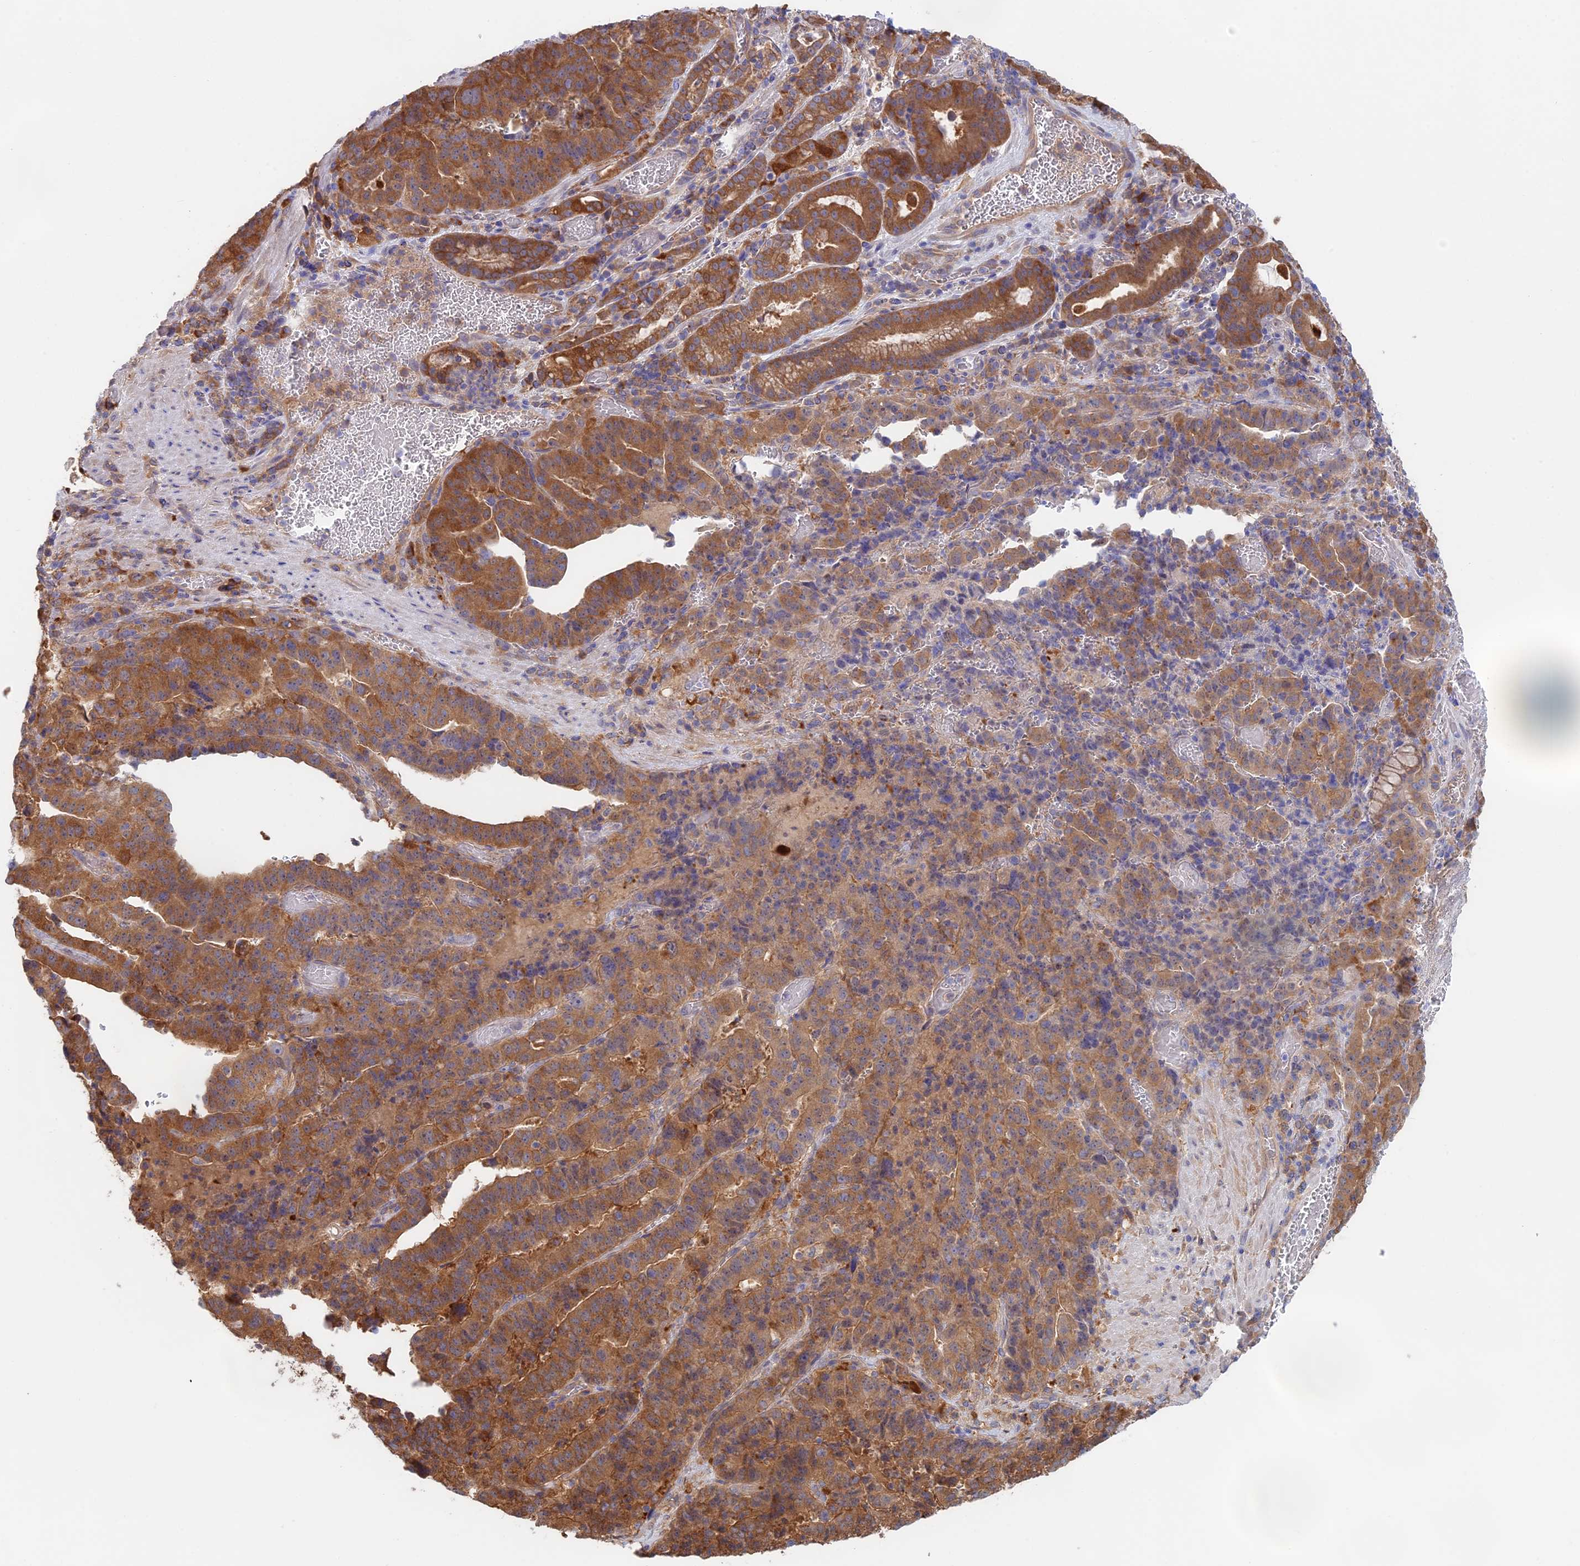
{"staining": {"intensity": "moderate", "quantity": ">75%", "location": "cytoplasmic/membranous"}, "tissue": "stomach cancer", "cell_type": "Tumor cells", "image_type": "cancer", "snomed": [{"axis": "morphology", "description": "Adenocarcinoma, NOS"}, {"axis": "topography", "description": "Stomach"}], "caption": "Immunohistochemical staining of human stomach cancer exhibits moderate cytoplasmic/membranous protein positivity in approximately >75% of tumor cells.", "gene": "SYNDIG1L", "patient": {"sex": "male", "age": 48}}